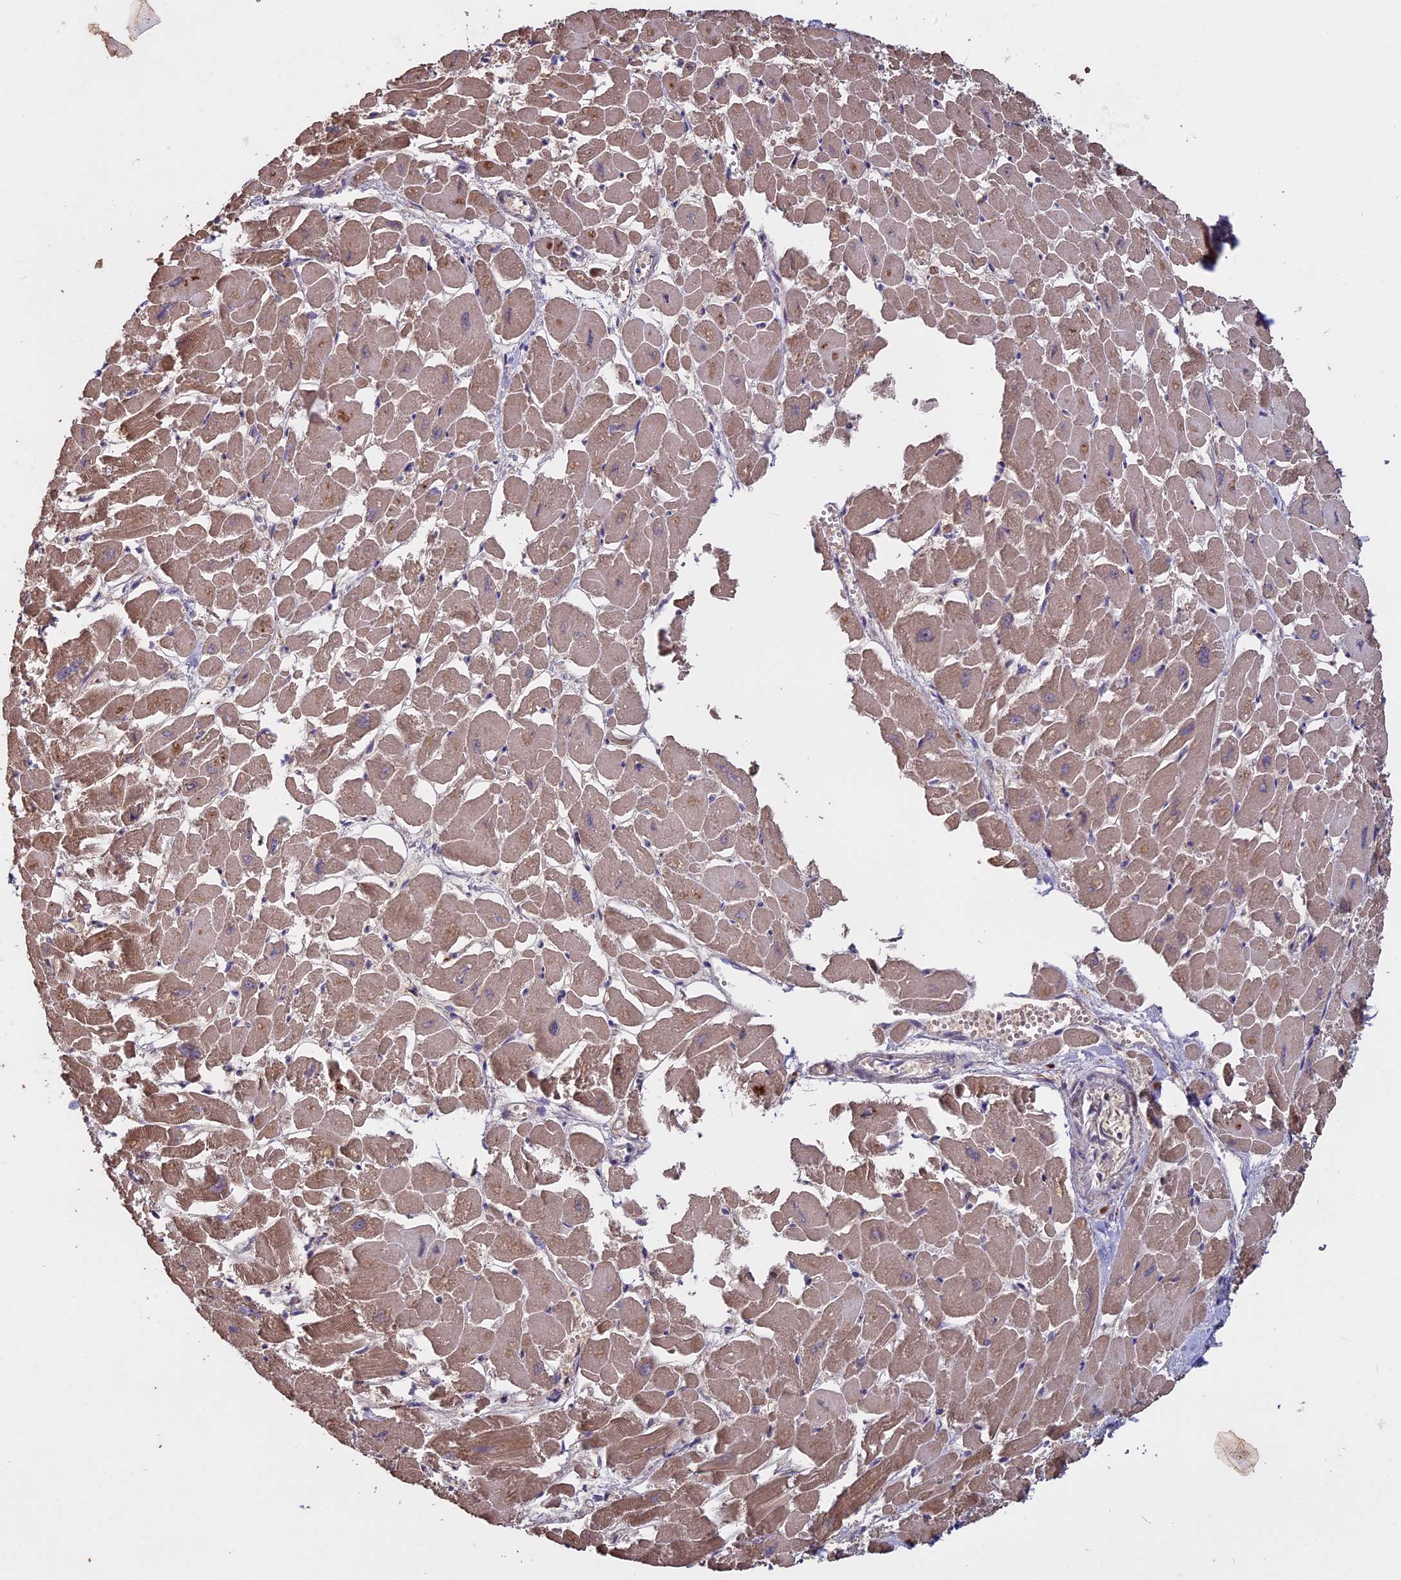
{"staining": {"intensity": "weak", "quantity": ">75%", "location": "cytoplasmic/membranous"}, "tissue": "heart muscle", "cell_type": "Cardiomyocytes", "image_type": "normal", "snomed": [{"axis": "morphology", "description": "Normal tissue, NOS"}, {"axis": "topography", "description": "Heart"}], "caption": "Immunohistochemical staining of unremarkable human heart muscle demonstrates weak cytoplasmic/membranous protein positivity in approximately >75% of cardiomyocytes. (Stains: DAB (3,3'-diaminobenzidine) in brown, nuclei in blue, Microscopy: brightfield microscopy at high magnification).", "gene": "VWA3A", "patient": {"sex": "male", "age": 54}}